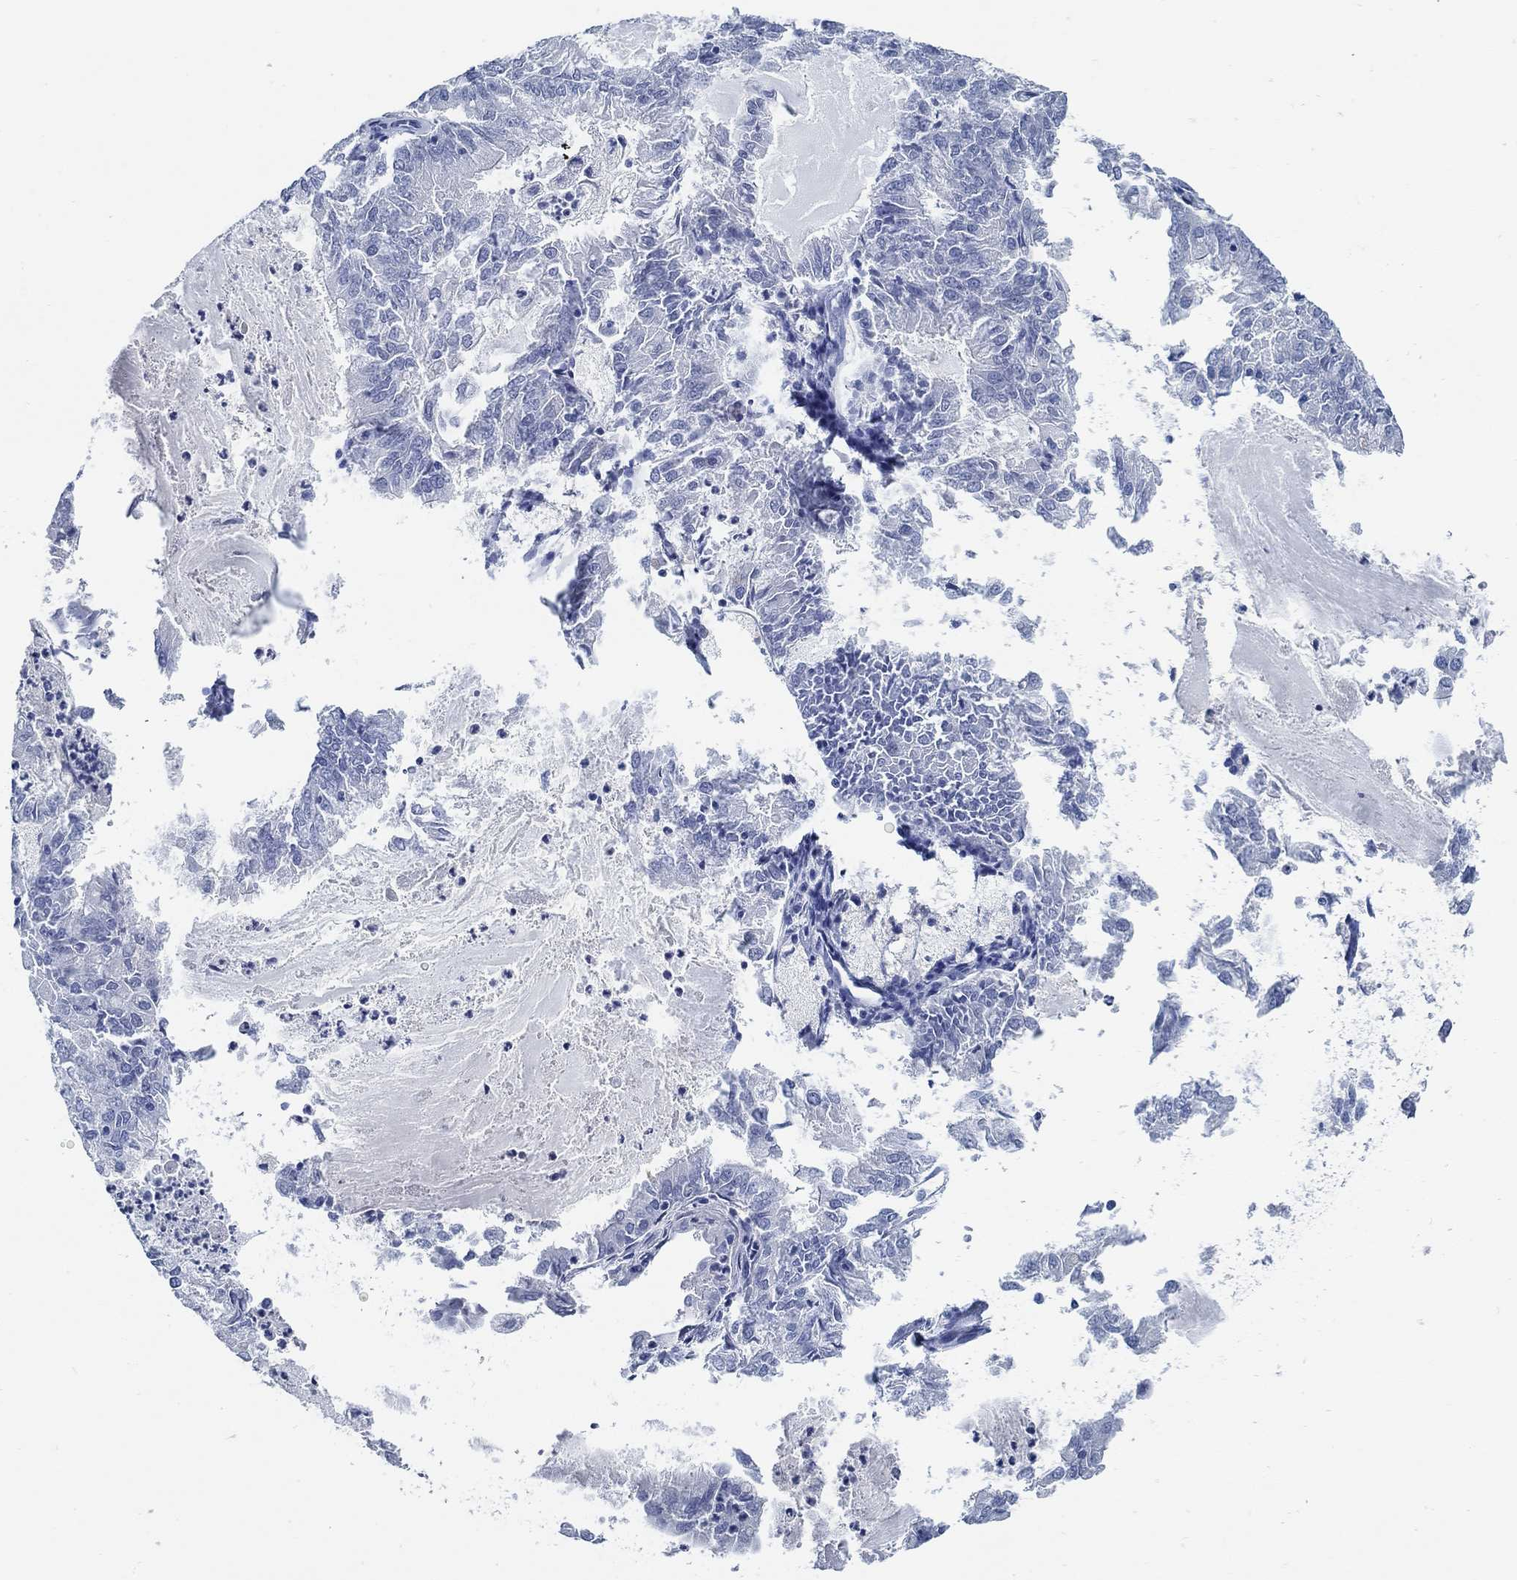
{"staining": {"intensity": "negative", "quantity": "none", "location": "none"}, "tissue": "endometrial cancer", "cell_type": "Tumor cells", "image_type": "cancer", "snomed": [{"axis": "morphology", "description": "Adenocarcinoma, NOS"}, {"axis": "topography", "description": "Endometrium"}], "caption": "There is no significant expression in tumor cells of endometrial cancer.", "gene": "SLC45A1", "patient": {"sex": "female", "age": 57}}